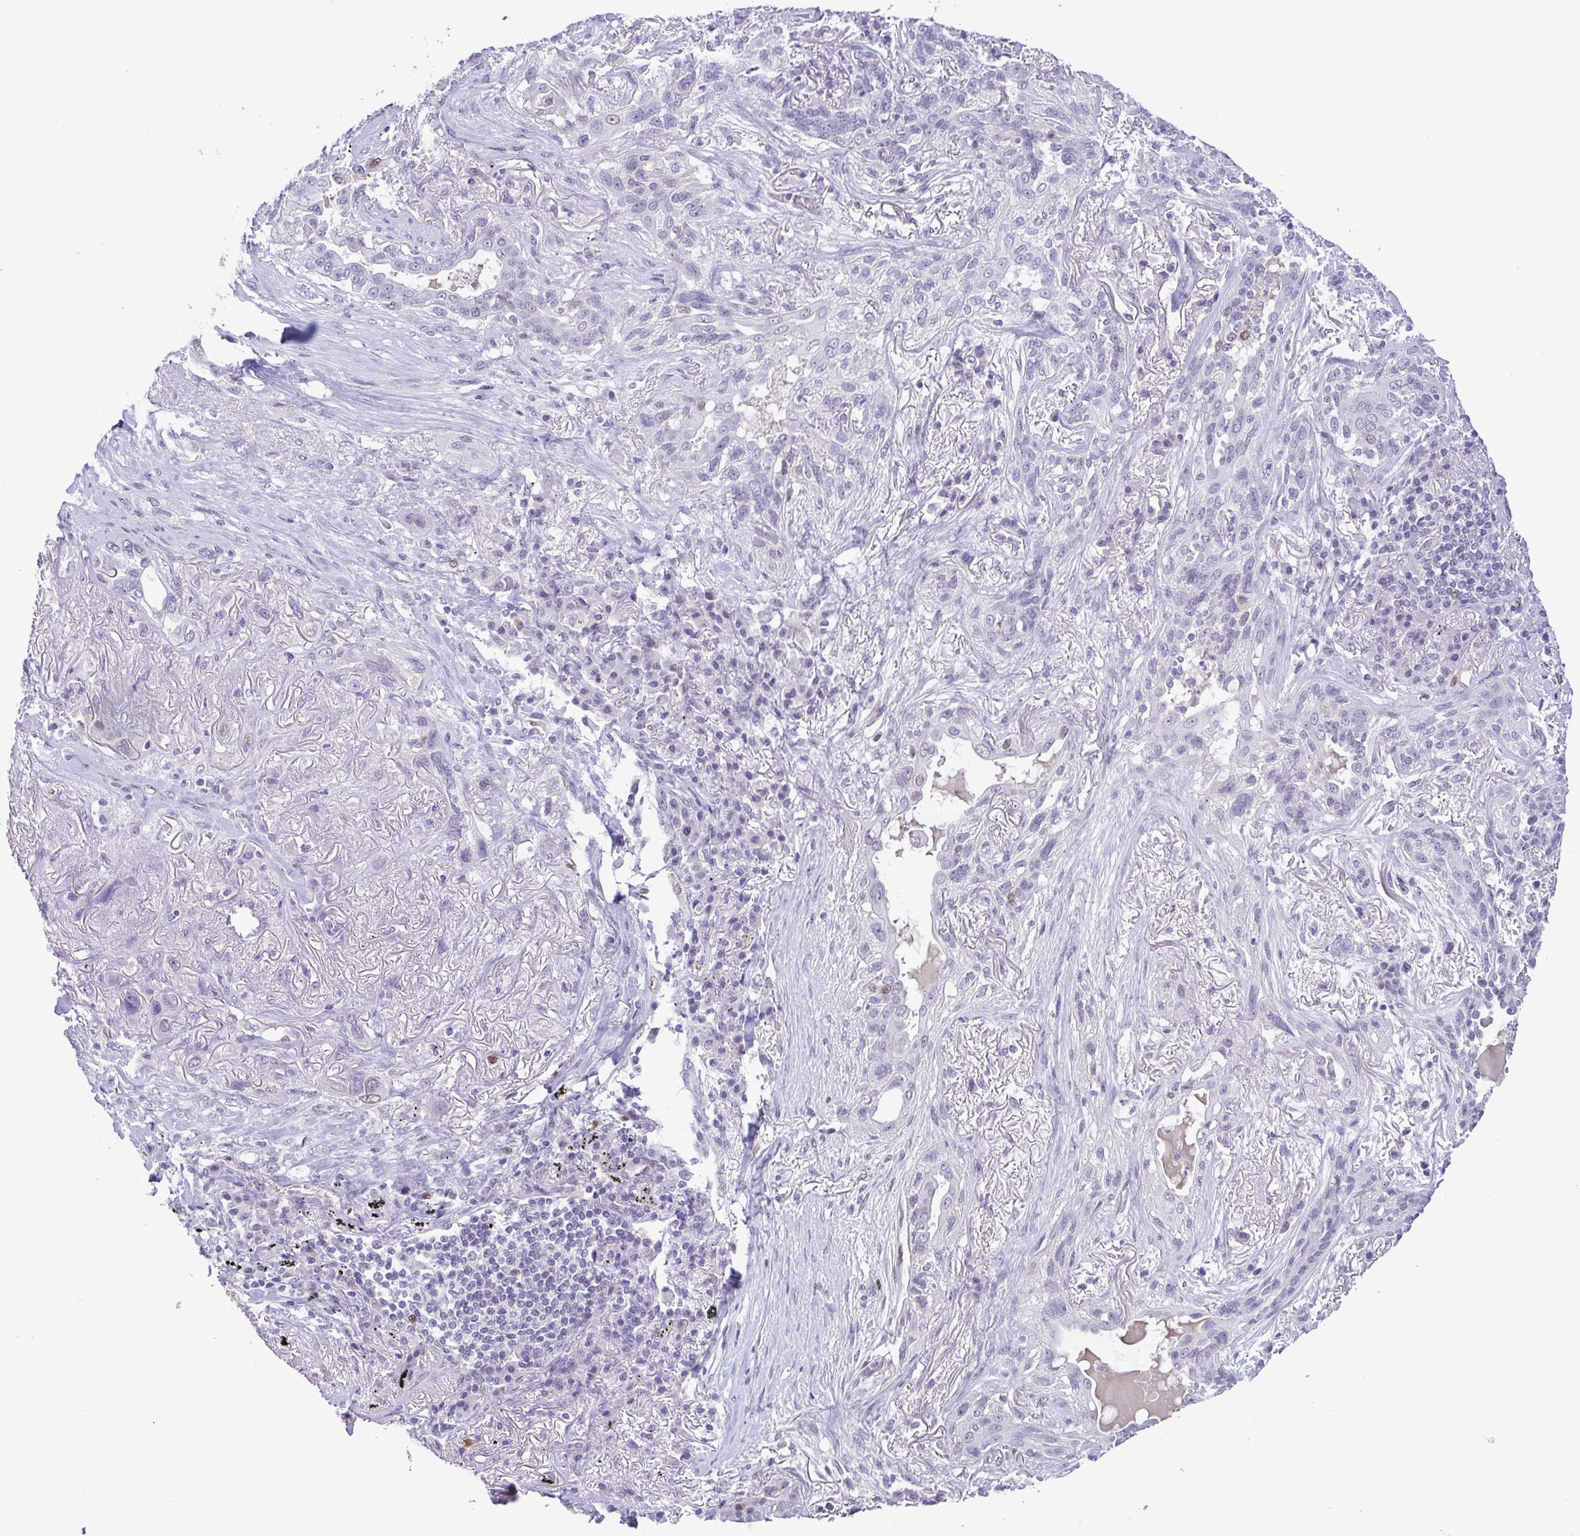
{"staining": {"intensity": "negative", "quantity": "none", "location": "none"}, "tissue": "lung cancer", "cell_type": "Tumor cells", "image_type": "cancer", "snomed": [{"axis": "morphology", "description": "Squamous cell carcinoma, NOS"}, {"axis": "topography", "description": "Lung"}], "caption": "A high-resolution image shows IHC staining of lung cancer, which reveals no significant expression in tumor cells.", "gene": "TIPIN", "patient": {"sex": "female", "age": 70}}